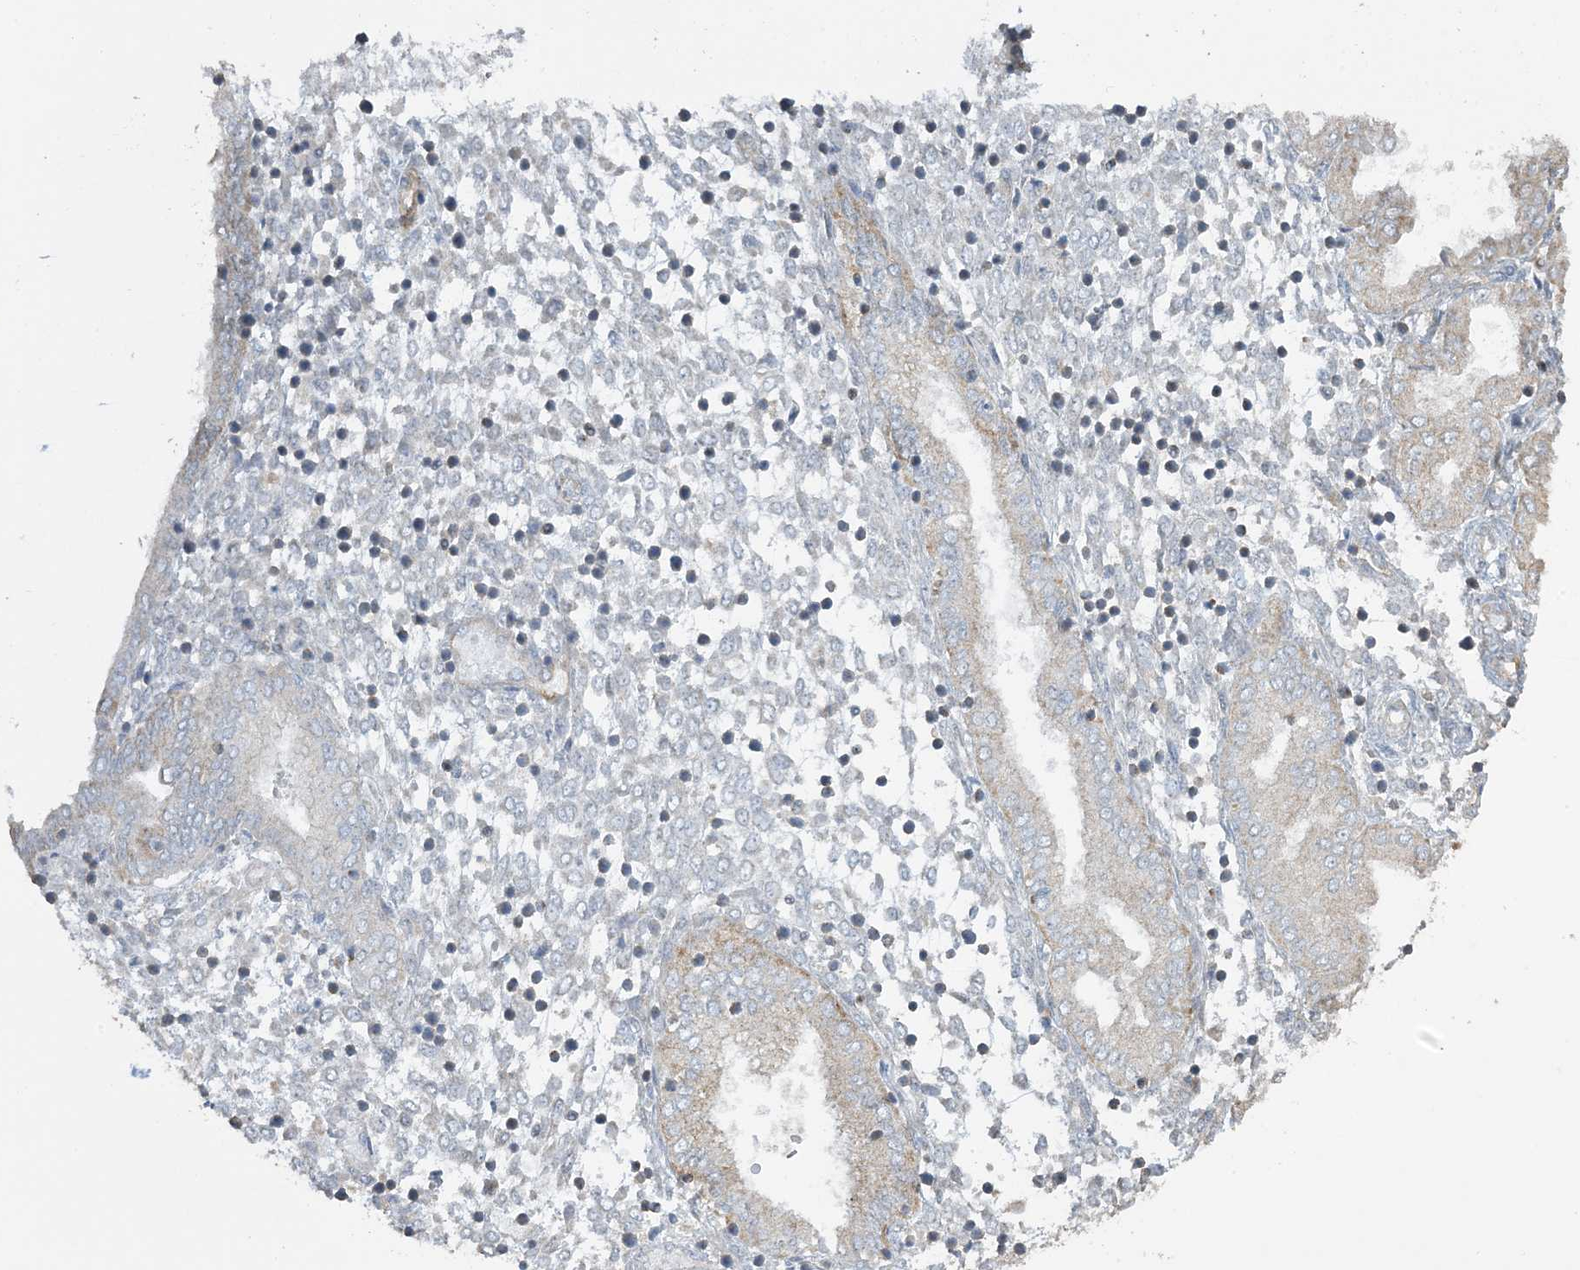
{"staining": {"intensity": "negative", "quantity": "none", "location": "none"}, "tissue": "endometrium", "cell_type": "Cells in endometrial stroma", "image_type": "normal", "snomed": [{"axis": "morphology", "description": "Normal tissue, NOS"}, {"axis": "topography", "description": "Endometrium"}], "caption": "High magnification brightfield microscopy of benign endometrium stained with DAB (brown) and counterstained with hematoxylin (blue): cells in endometrial stroma show no significant staining.", "gene": "AGA", "patient": {"sex": "female", "age": 53}}